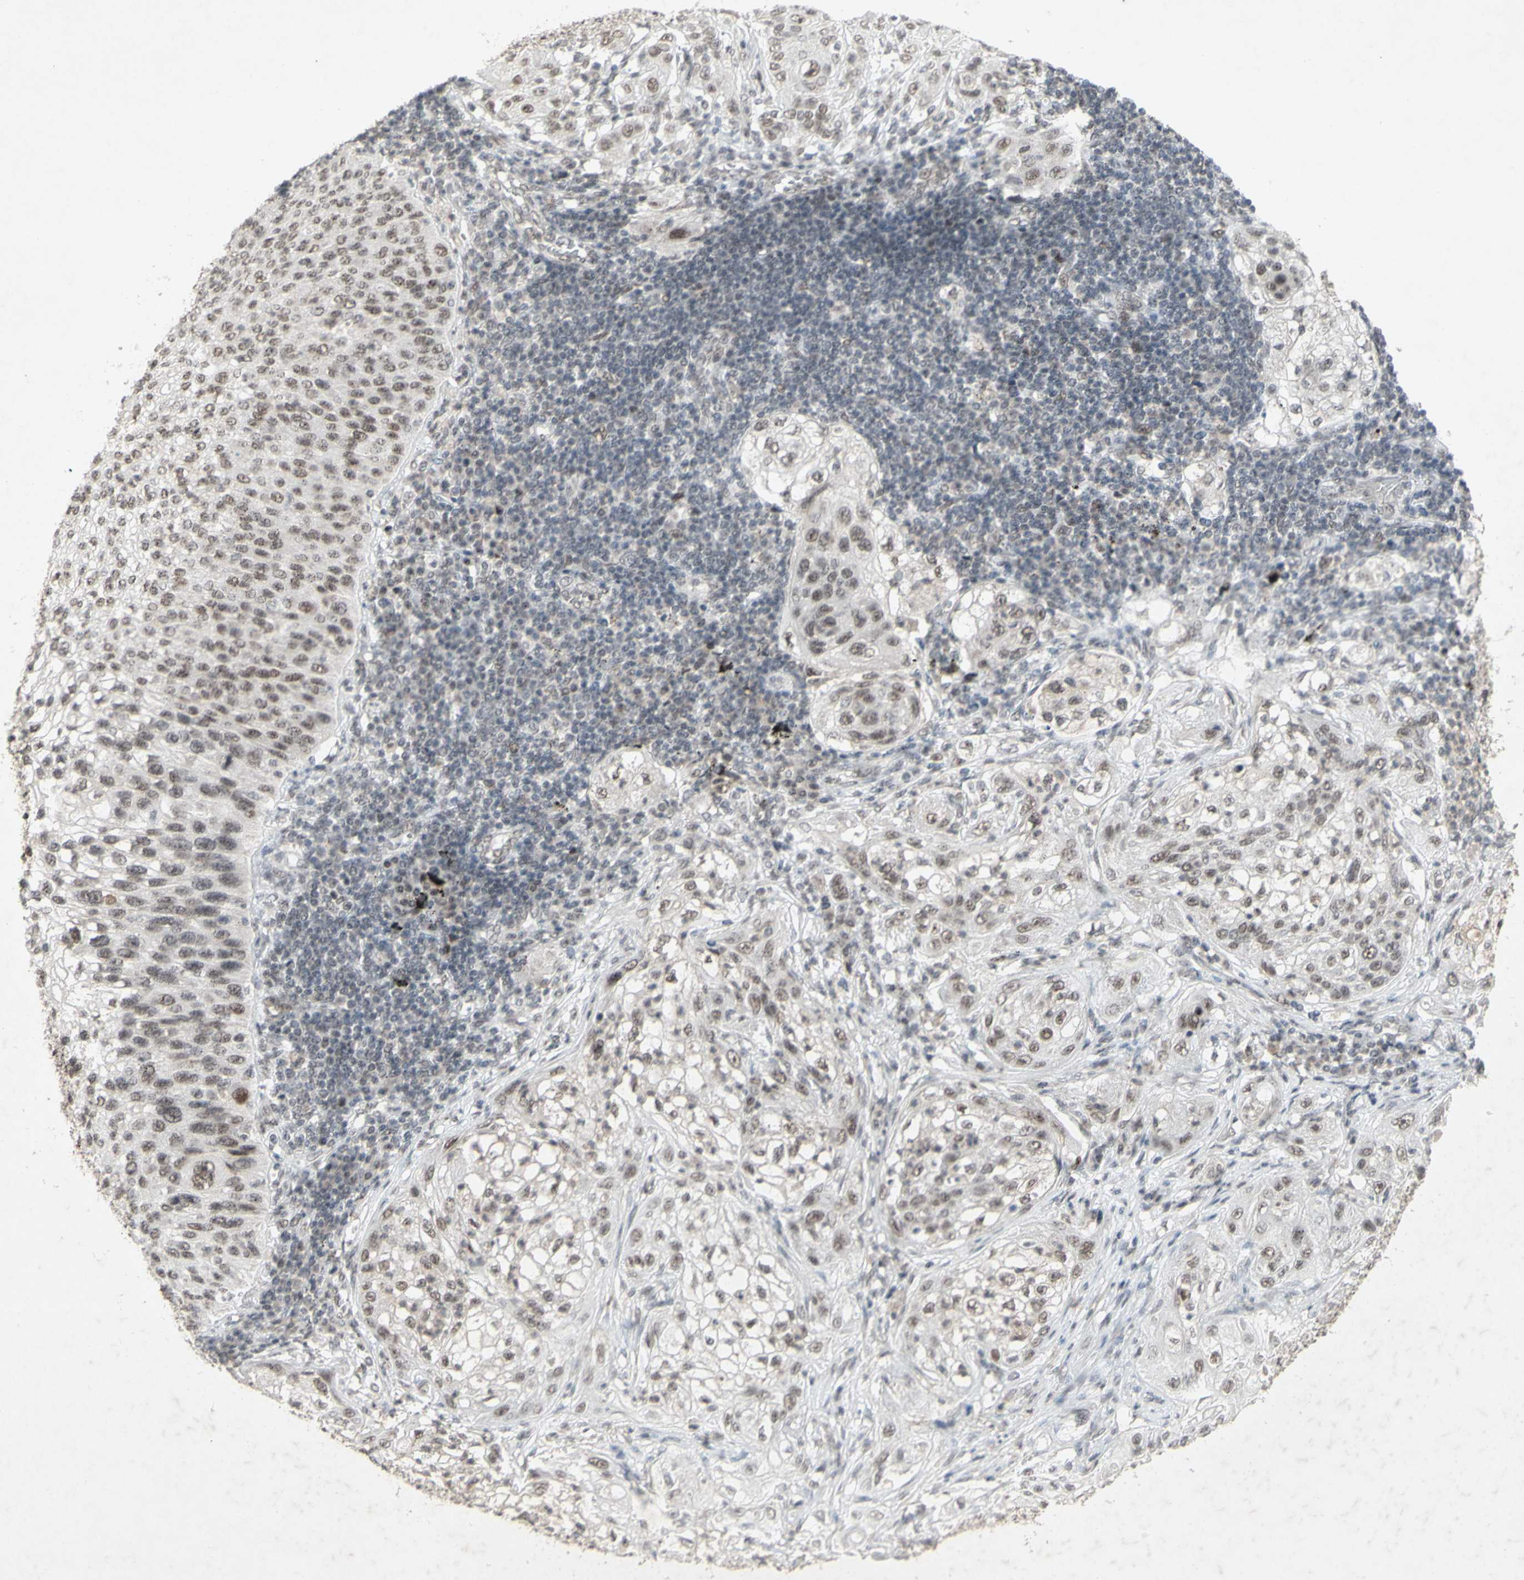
{"staining": {"intensity": "moderate", "quantity": "25%-75%", "location": "nuclear"}, "tissue": "lung cancer", "cell_type": "Tumor cells", "image_type": "cancer", "snomed": [{"axis": "morphology", "description": "Inflammation, NOS"}, {"axis": "morphology", "description": "Squamous cell carcinoma, NOS"}, {"axis": "topography", "description": "Lymph node"}, {"axis": "topography", "description": "Soft tissue"}, {"axis": "topography", "description": "Lung"}], "caption": "Immunohistochemistry (IHC) histopathology image of human lung squamous cell carcinoma stained for a protein (brown), which demonstrates medium levels of moderate nuclear positivity in approximately 25%-75% of tumor cells.", "gene": "CENPB", "patient": {"sex": "male", "age": 66}}